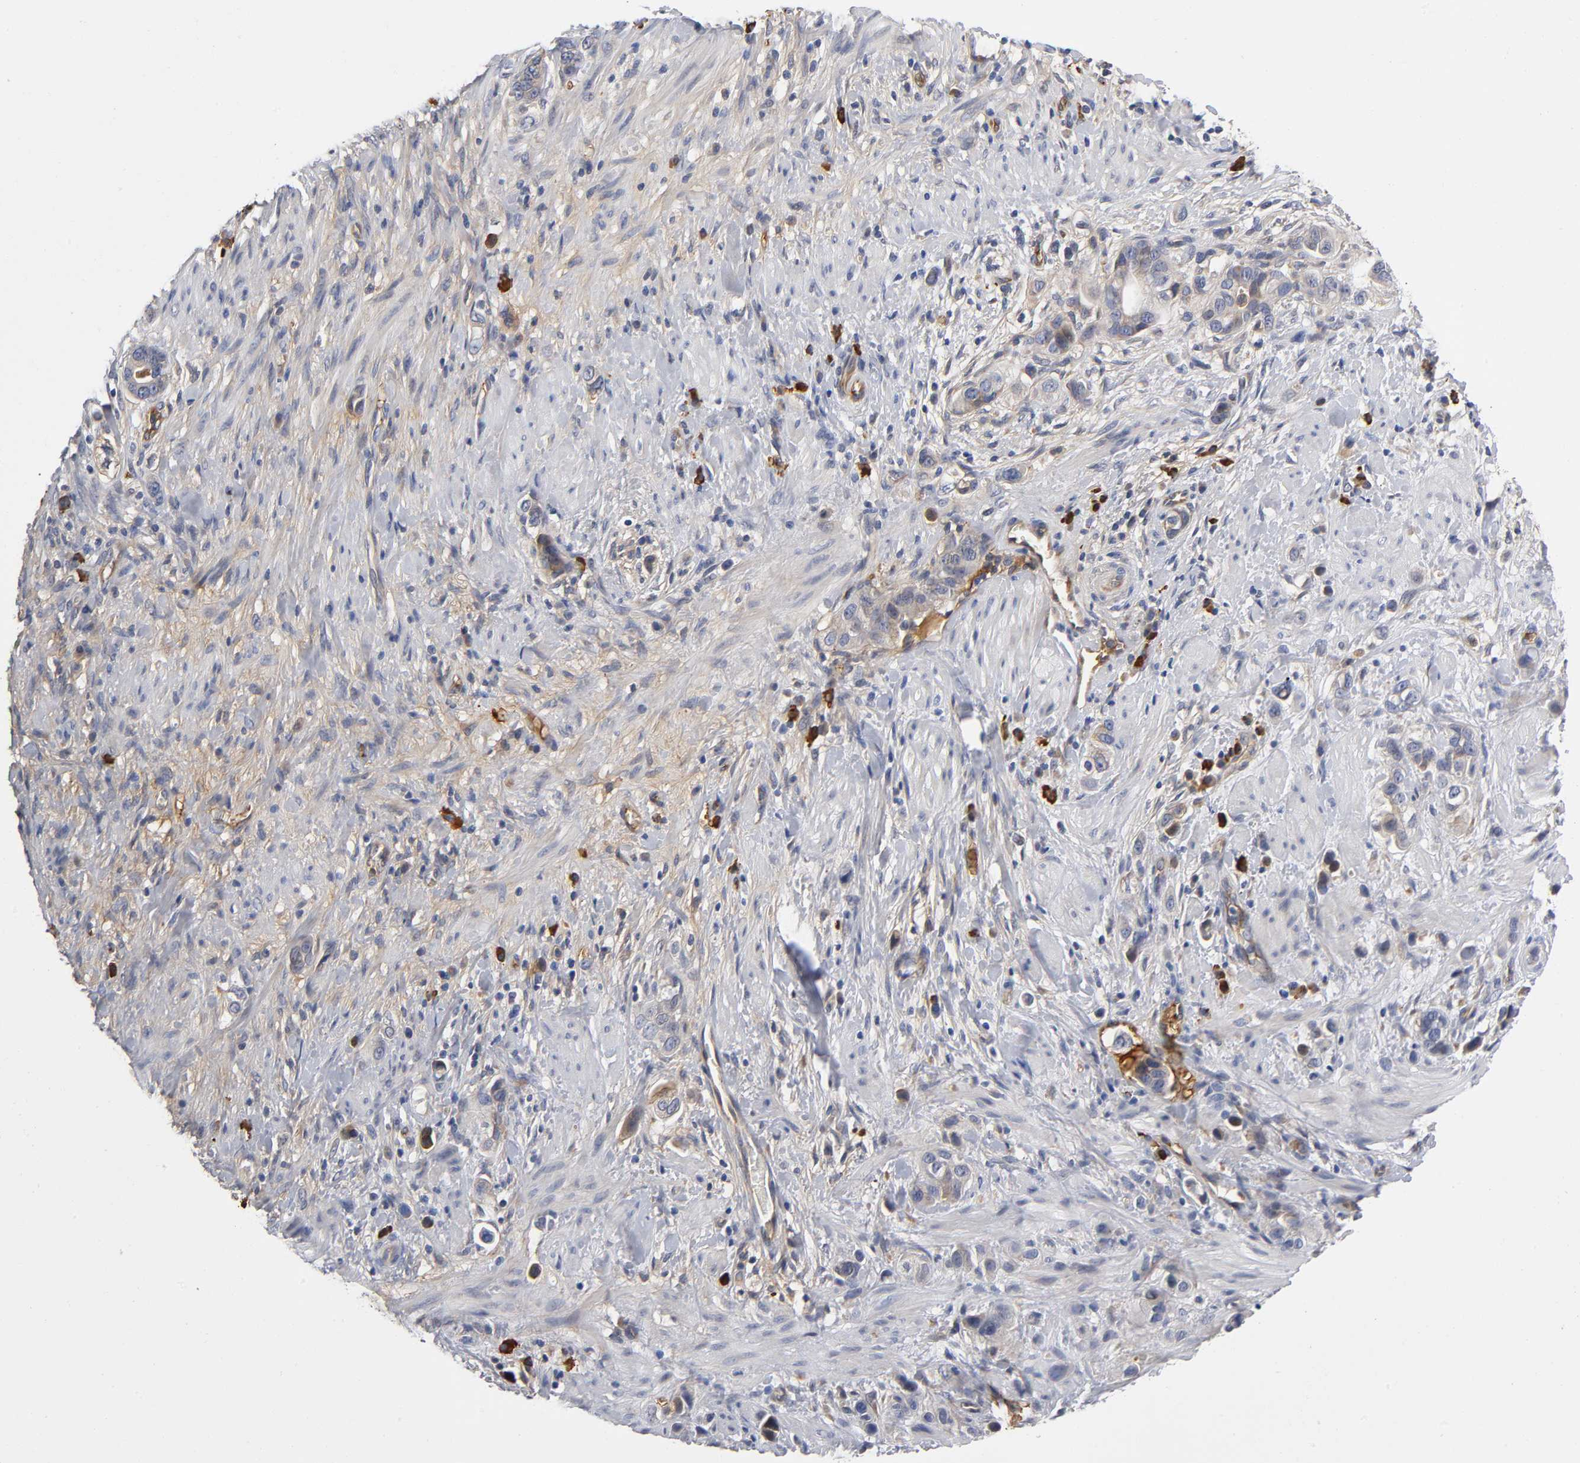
{"staining": {"intensity": "moderate", "quantity": "25%-75%", "location": "cytoplasmic/membranous"}, "tissue": "stomach cancer", "cell_type": "Tumor cells", "image_type": "cancer", "snomed": [{"axis": "morphology", "description": "Adenocarcinoma, NOS"}, {"axis": "topography", "description": "Stomach, lower"}], "caption": "An image showing moderate cytoplasmic/membranous staining in approximately 25%-75% of tumor cells in adenocarcinoma (stomach), as visualized by brown immunohistochemical staining.", "gene": "NOVA1", "patient": {"sex": "female", "age": 93}}